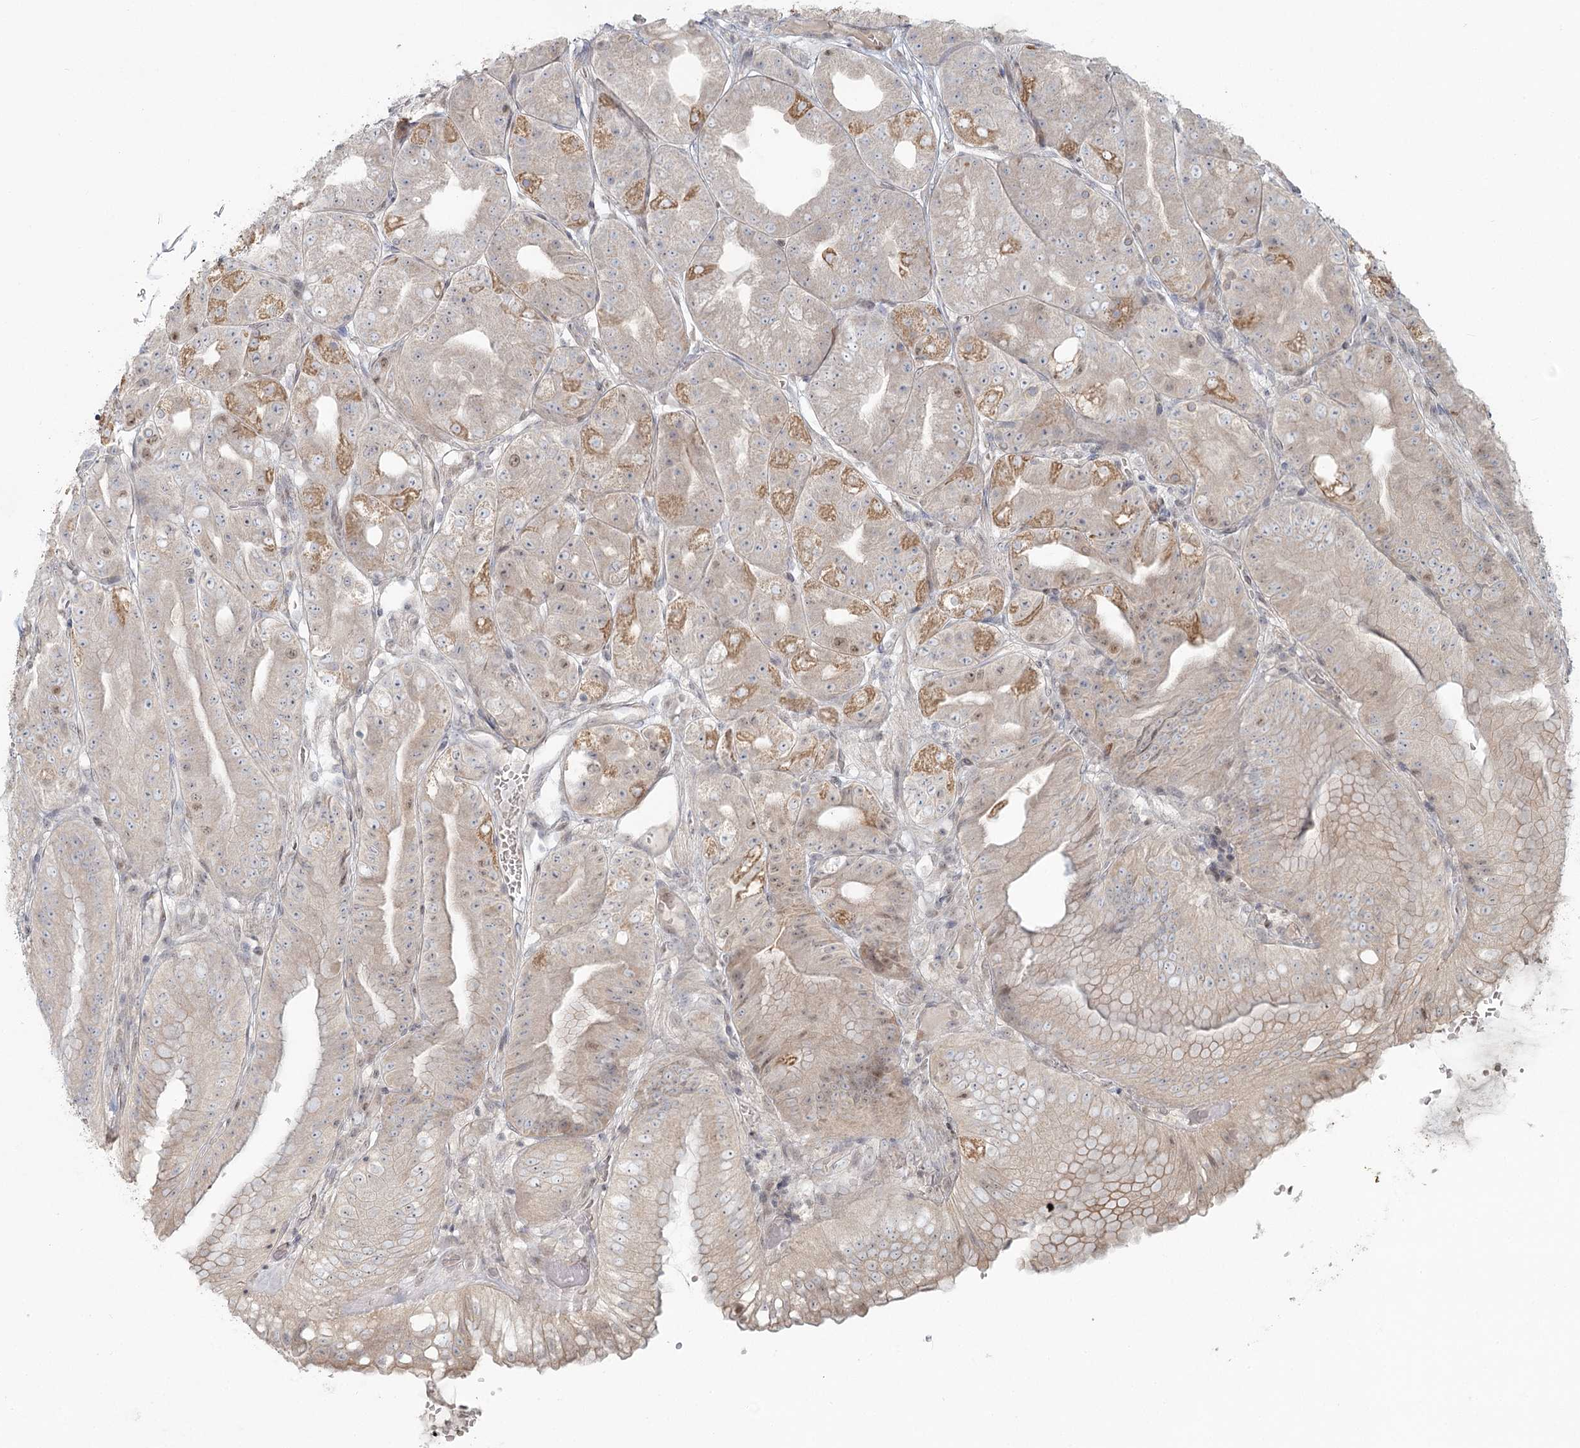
{"staining": {"intensity": "moderate", "quantity": "25%-75%", "location": "cytoplasmic/membranous,nuclear"}, "tissue": "stomach", "cell_type": "Glandular cells", "image_type": "normal", "snomed": [{"axis": "morphology", "description": "Normal tissue, NOS"}, {"axis": "topography", "description": "Stomach, upper"}, {"axis": "topography", "description": "Stomach, lower"}], "caption": "Protein expression analysis of unremarkable stomach shows moderate cytoplasmic/membranous,nuclear staining in about 25%-75% of glandular cells.", "gene": "R3HCC1L", "patient": {"sex": "male", "age": 71}}